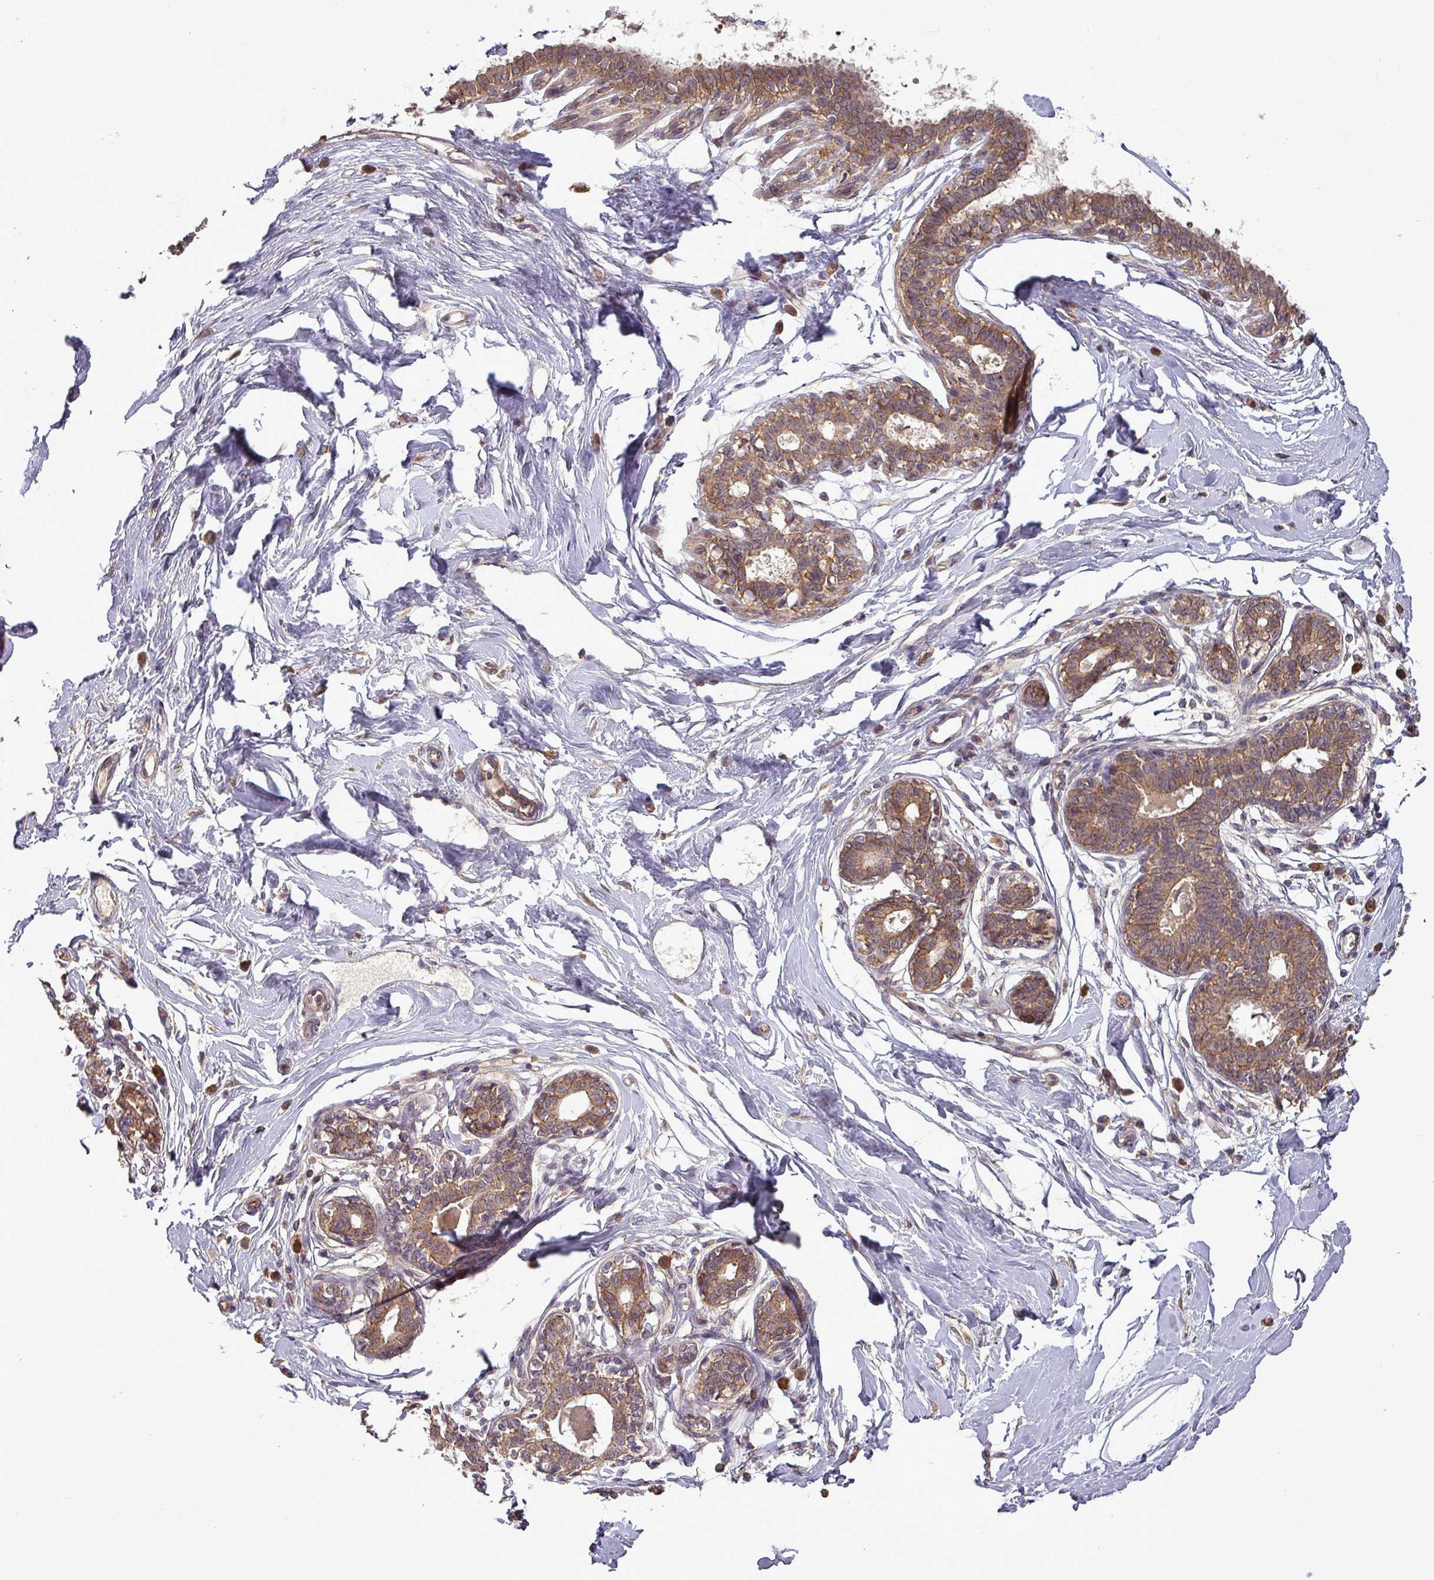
{"staining": {"intensity": "negative", "quantity": "none", "location": "none"}, "tissue": "breast", "cell_type": "Adipocytes", "image_type": "normal", "snomed": [{"axis": "morphology", "description": "Normal tissue, NOS"}, {"axis": "topography", "description": "Breast"}], "caption": "Immunohistochemistry (IHC) of unremarkable breast demonstrates no positivity in adipocytes.", "gene": "NT5C3A", "patient": {"sex": "female", "age": 45}}